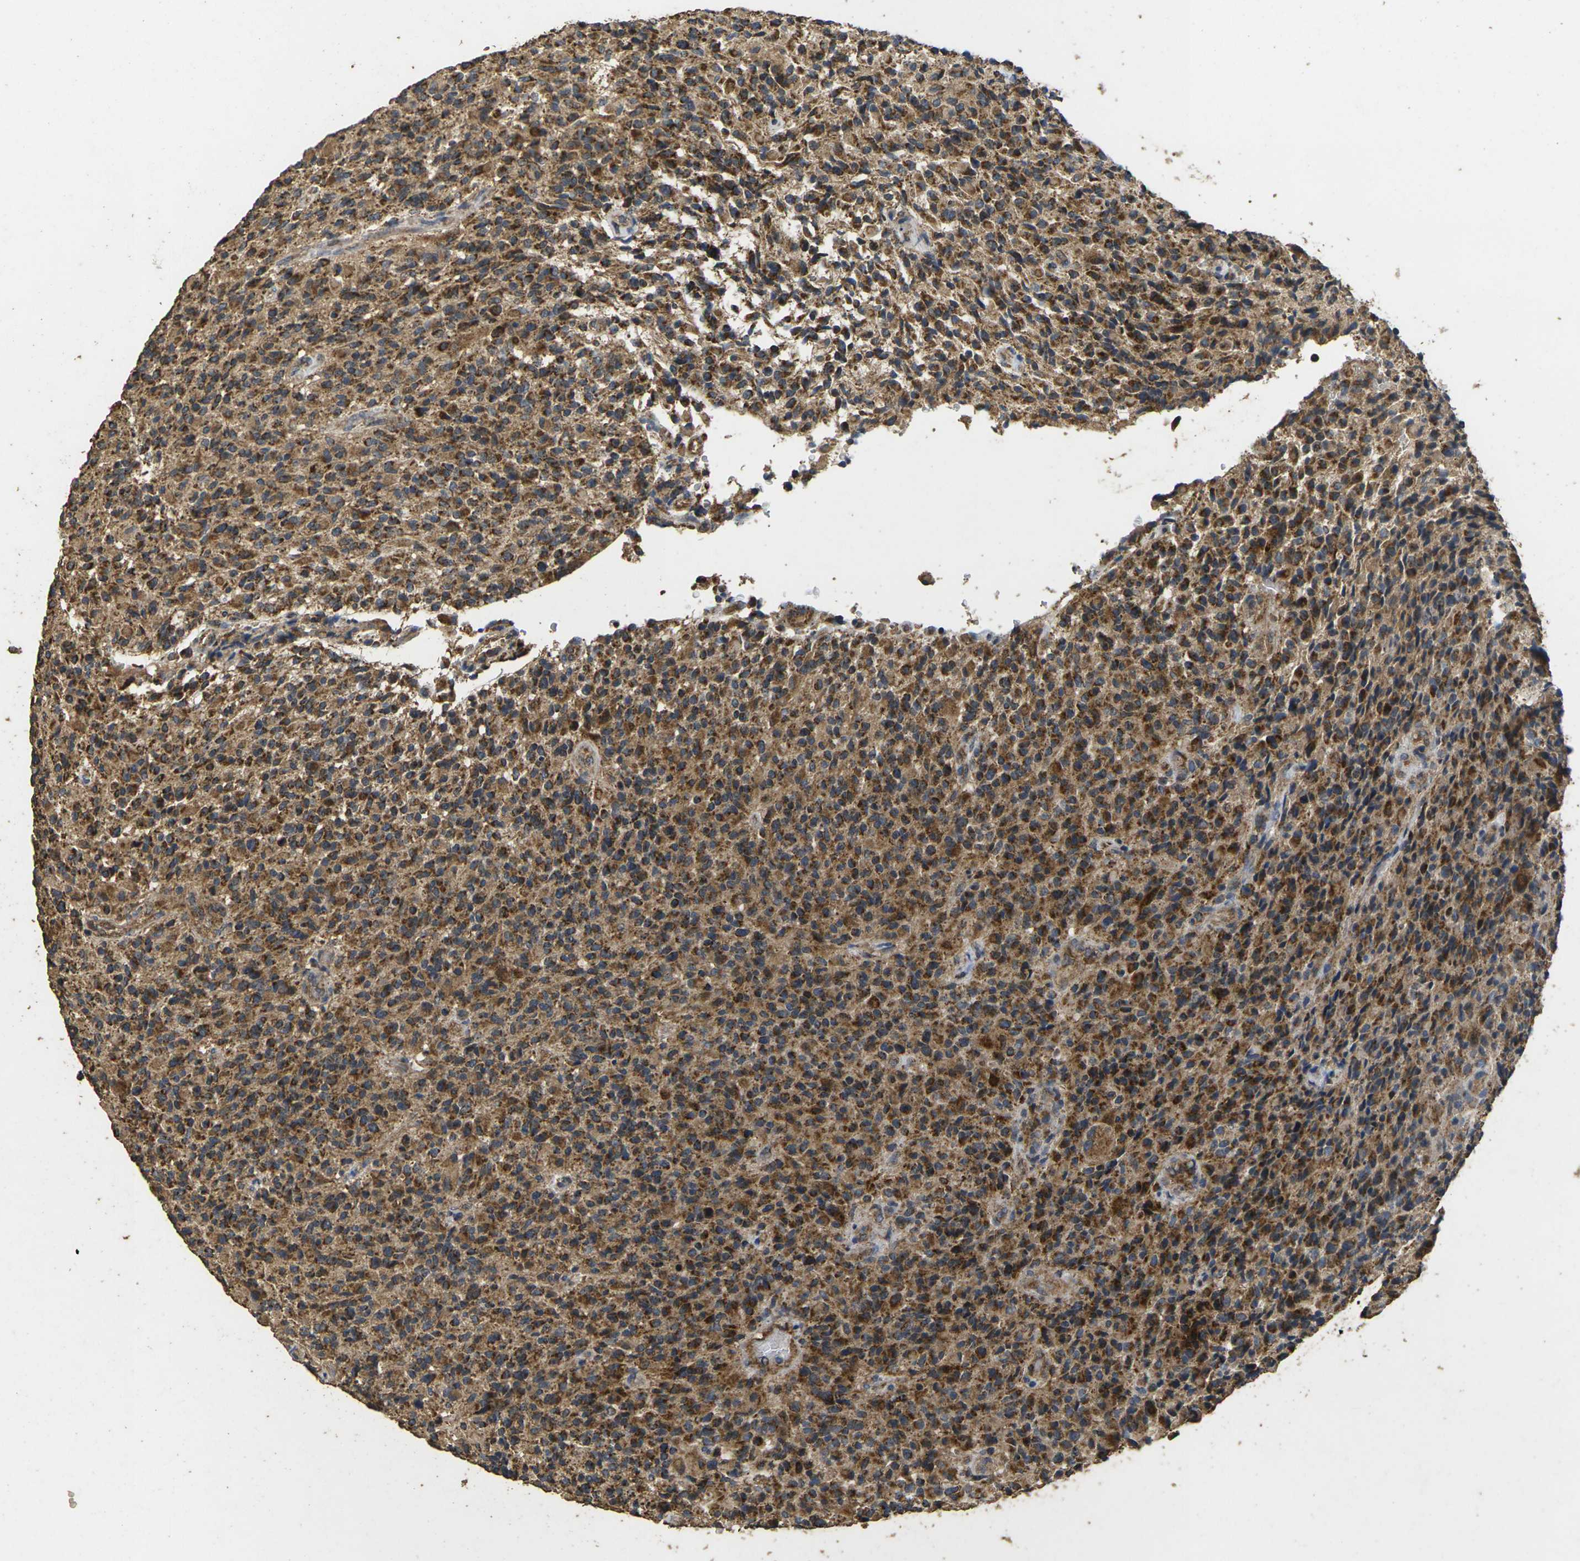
{"staining": {"intensity": "moderate", "quantity": ">75%", "location": "cytoplasmic/membranous"}, "tissue": "glioma", "cell_type": "Tumor cells", "image_type": "cancer", "snomed": [{"axis": "morphology", "description": "Glioma, malignant, High grade"}, {"axis": "topography", "description": "Brain"}], "caption": "An image showing moderate cytoplasmic/membranous positivity in approximately >75% of tumor cells in malignant high-grade glioma, as visualized by brown immunohistochemical staining.", "gene": "MAPK11", "patient": {"sex": "male", "age": 71}}